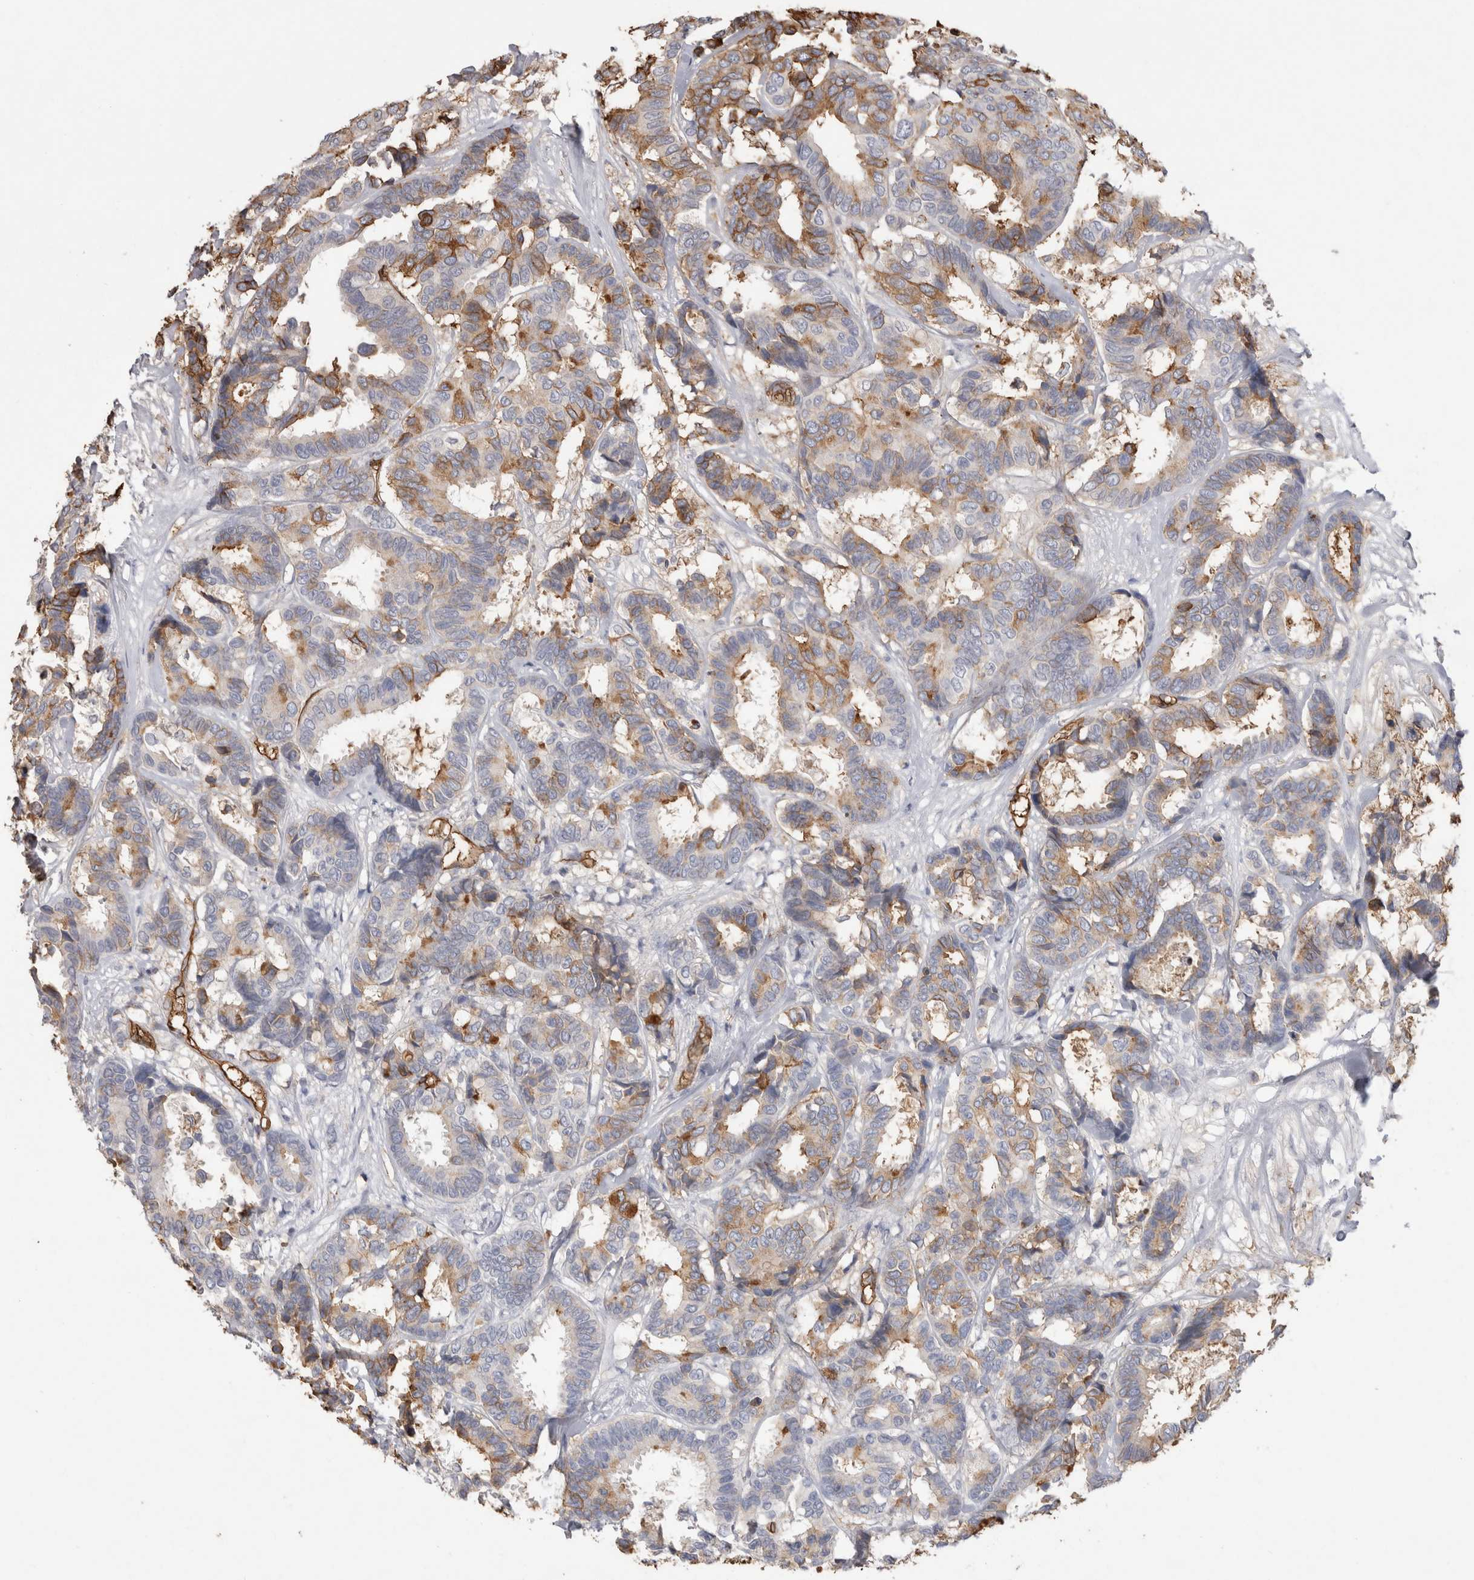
{"staining": {"intensity": "moderate", "quantity": "25%-75%", "location": "cytoplasmic/membranous"}, "tissue": "breast cancer", "cell_type": "Tumor cells", "image_type": "cancer", "snomed": [{"axis": "morphology", "description": "Duct carcinoma"}, {"axis": "topography", "description": "Breast"}], "caption": "Breast cancer stained for a protein (brown) reveals moderate cytoplasmic/membranous positive staining in approximately 25%-75% of tumor cells.", "gene": "IL17RC", "patient": {"sex": "female", "age": 87}}